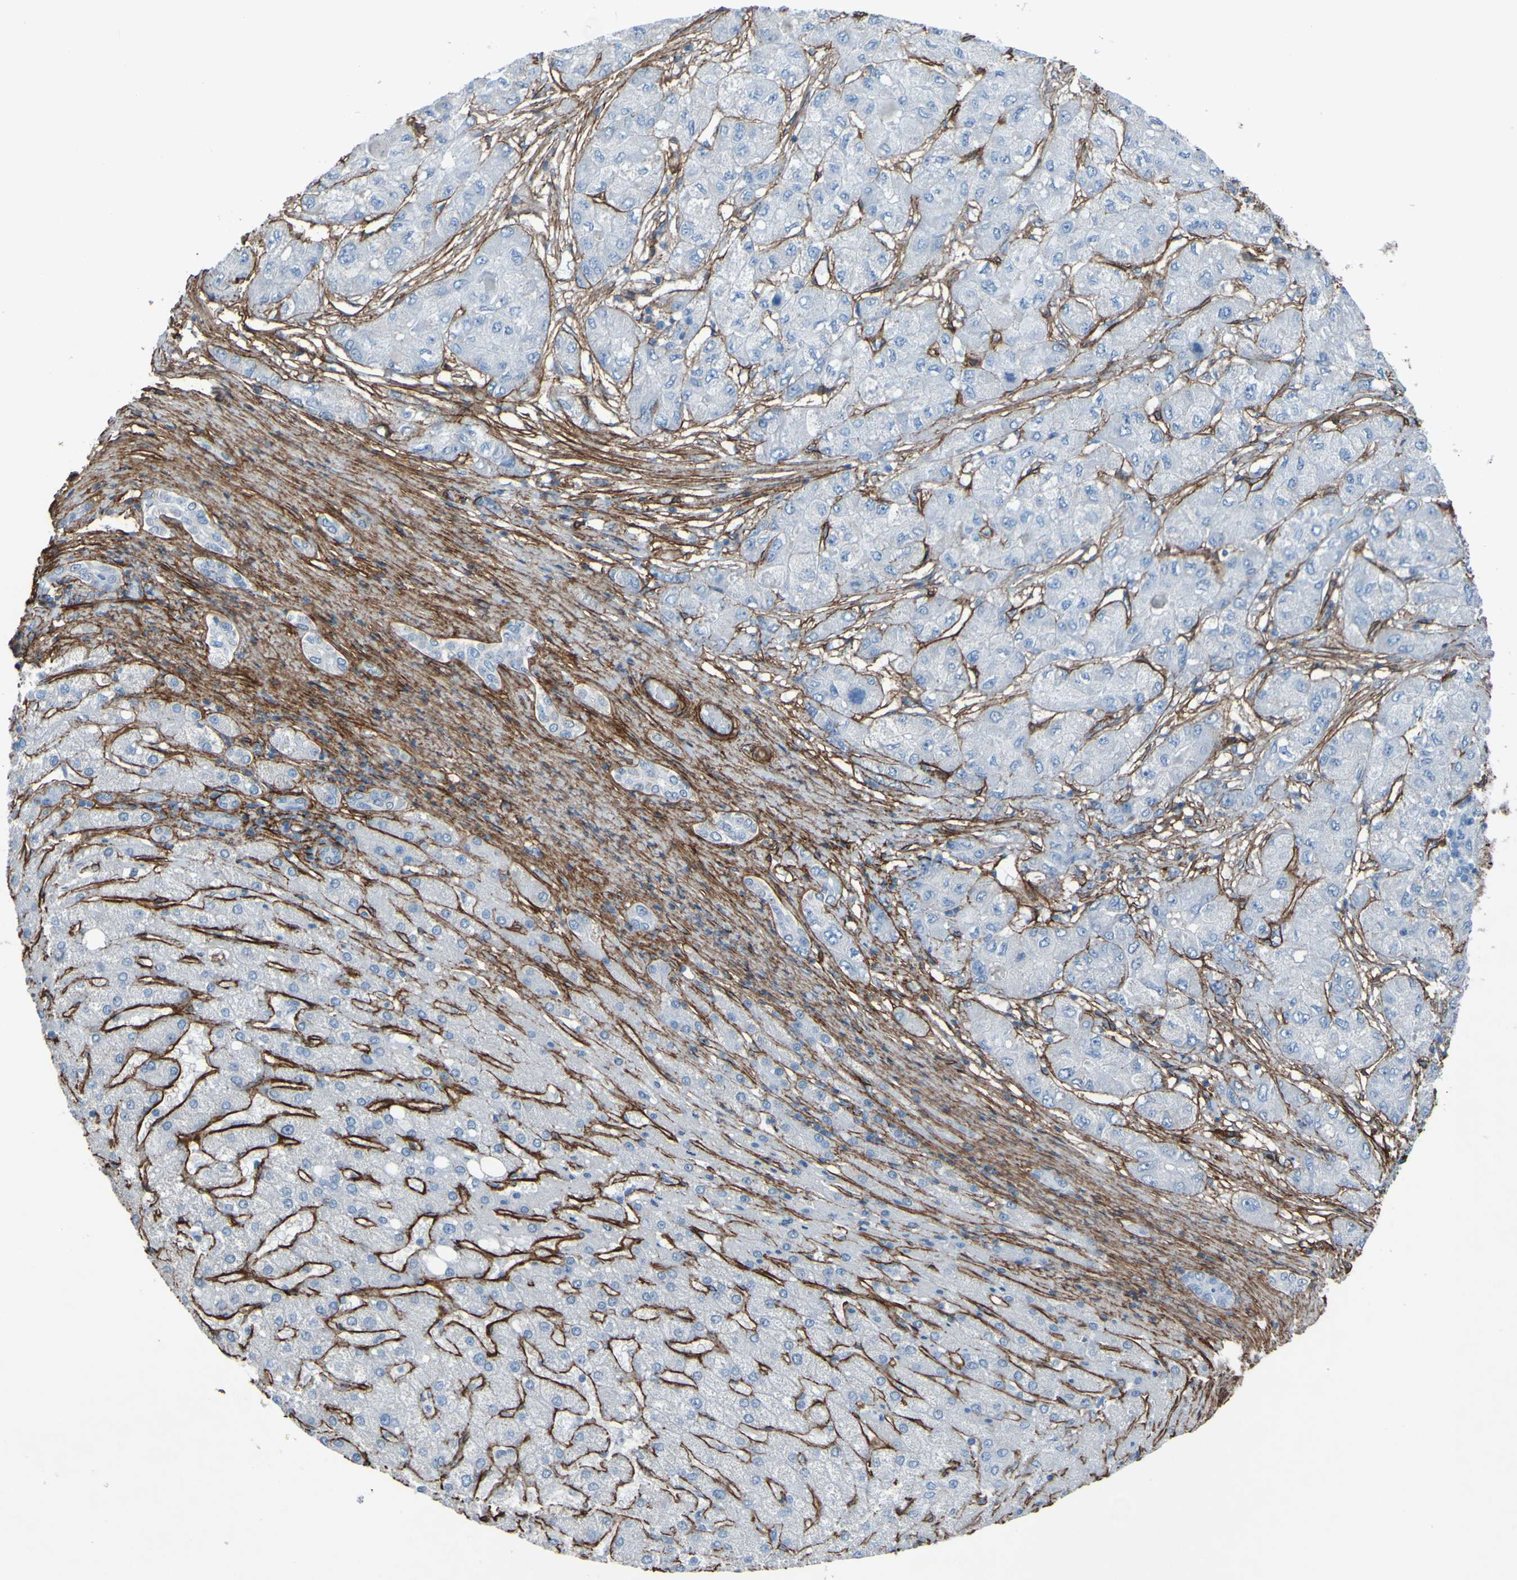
{"staining": {"intensity": "negative", "quantity": "none", "location": "none"}, "tissue": "liver cancer", "cell_type": "Tumor cells", "image_type": "cancer", "snomed": [{"axis": "morphology", "description": "Carcinoma, Hepatocellular, NOS"}, {"axis": "topography", "description": "Liver"}], "caption": "This is an immunohistochemistry (IHC) histopathology image of human hepatocellular carcinoma (liver). There is no staining in tumor cells.", "gene": "COL4A2", "patient": {"sex": "male", "age": 80}}